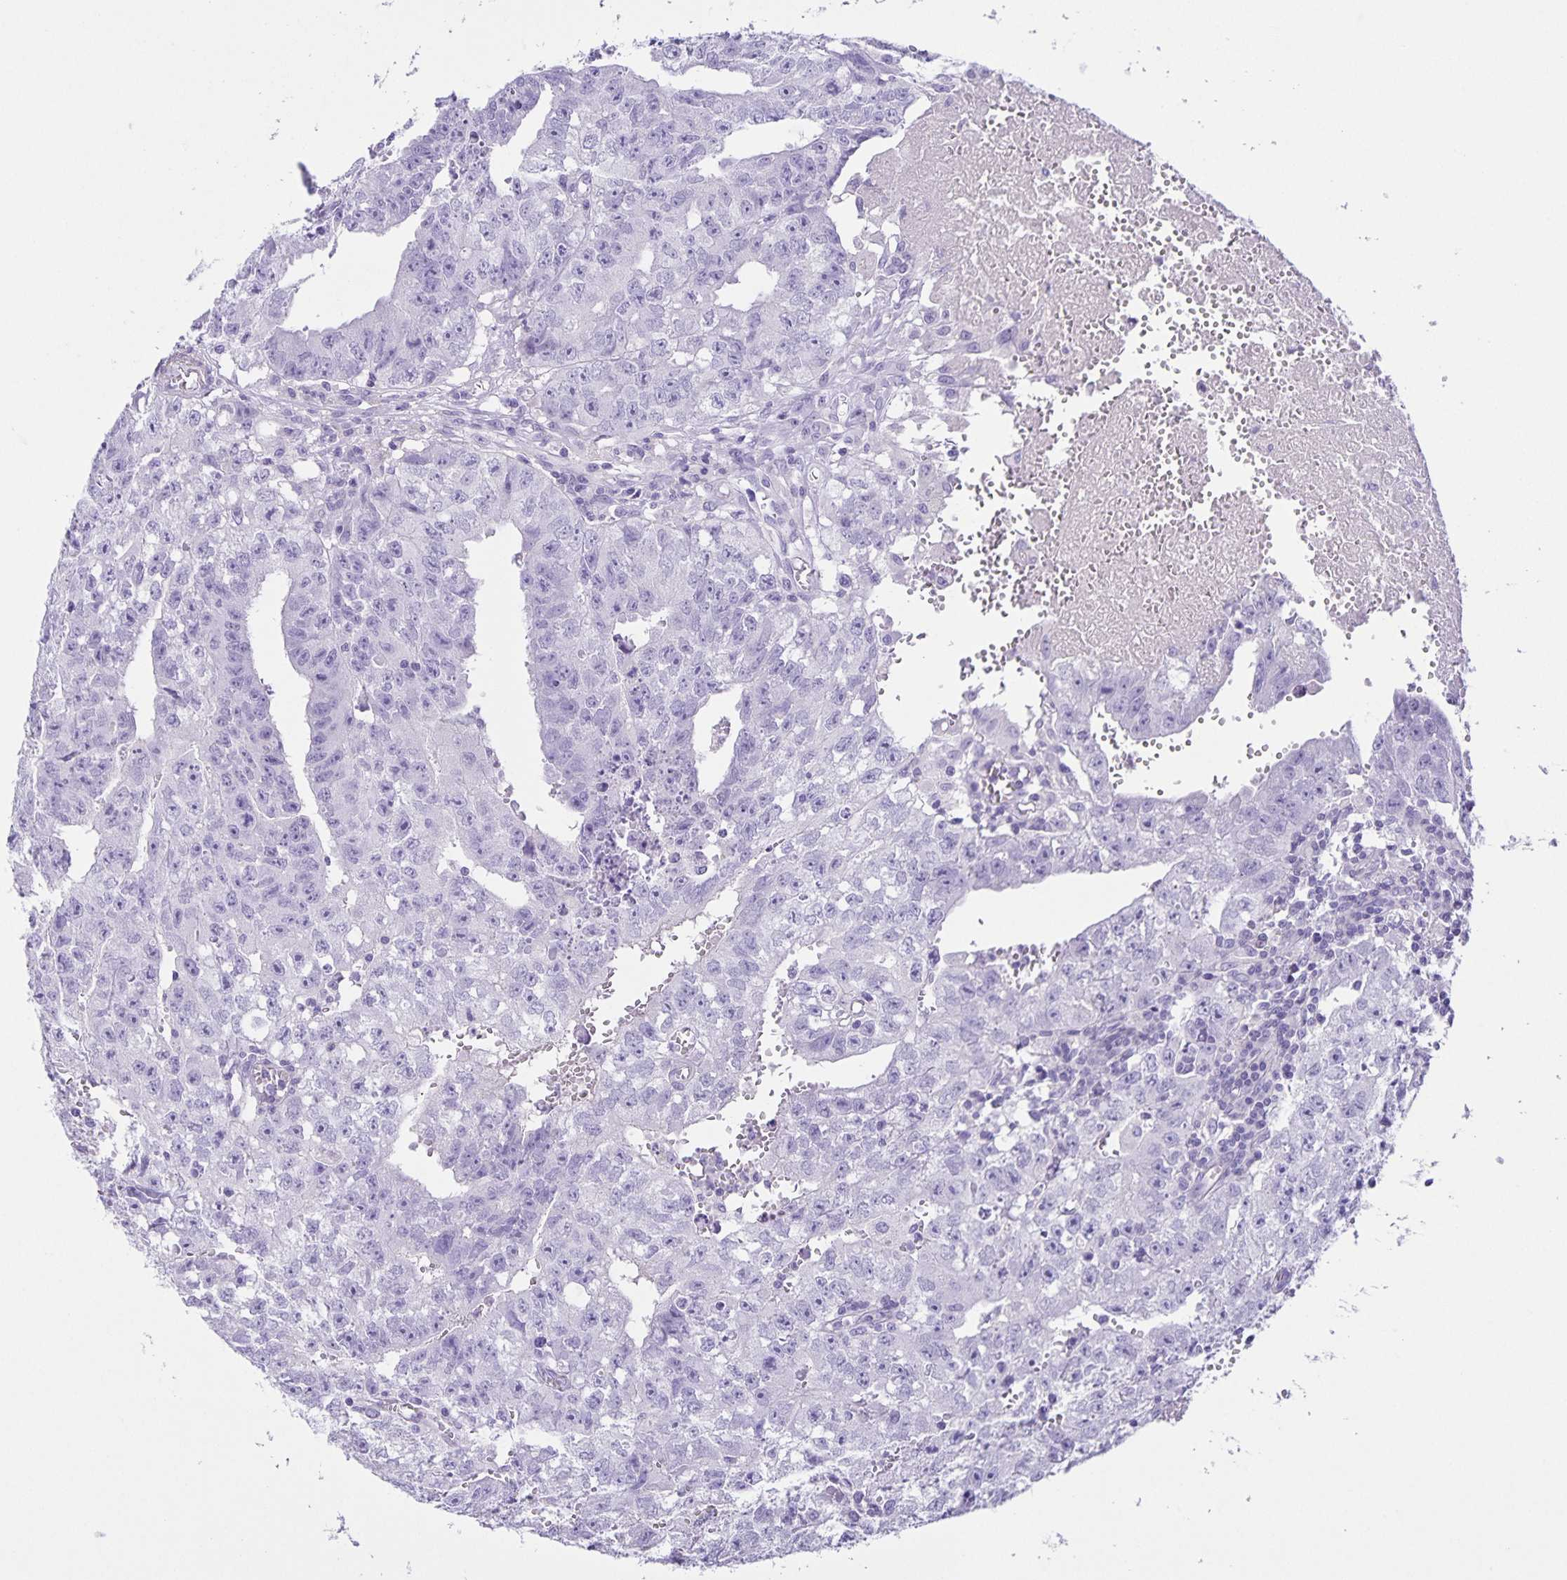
{"staining": {"intensity": "negative", "quantity": "none", "location": "none"}, "tissue": "testis cancer", "cell_type": "Tumor cells", "image_type": "cancer", "snomed": [{"axis": "morphology", "description": "Carcinoma, Embryonal, NOS"}, {"axis": "morphology", "description": "Teratoma, malignant, NOS"}, {"axis": "topography", "description": "Testis"}], "caption": "Immunohistochemistry (IHC) histopathology image of neoplastic tissue: human testis embryonal carcinoma stained with DAB (3,3'-diaminobenzidine) displays no significant protein positivity in tumor cells.", "gene": "UBQLN3", "patient": {"sex": "male", "age": 24}}